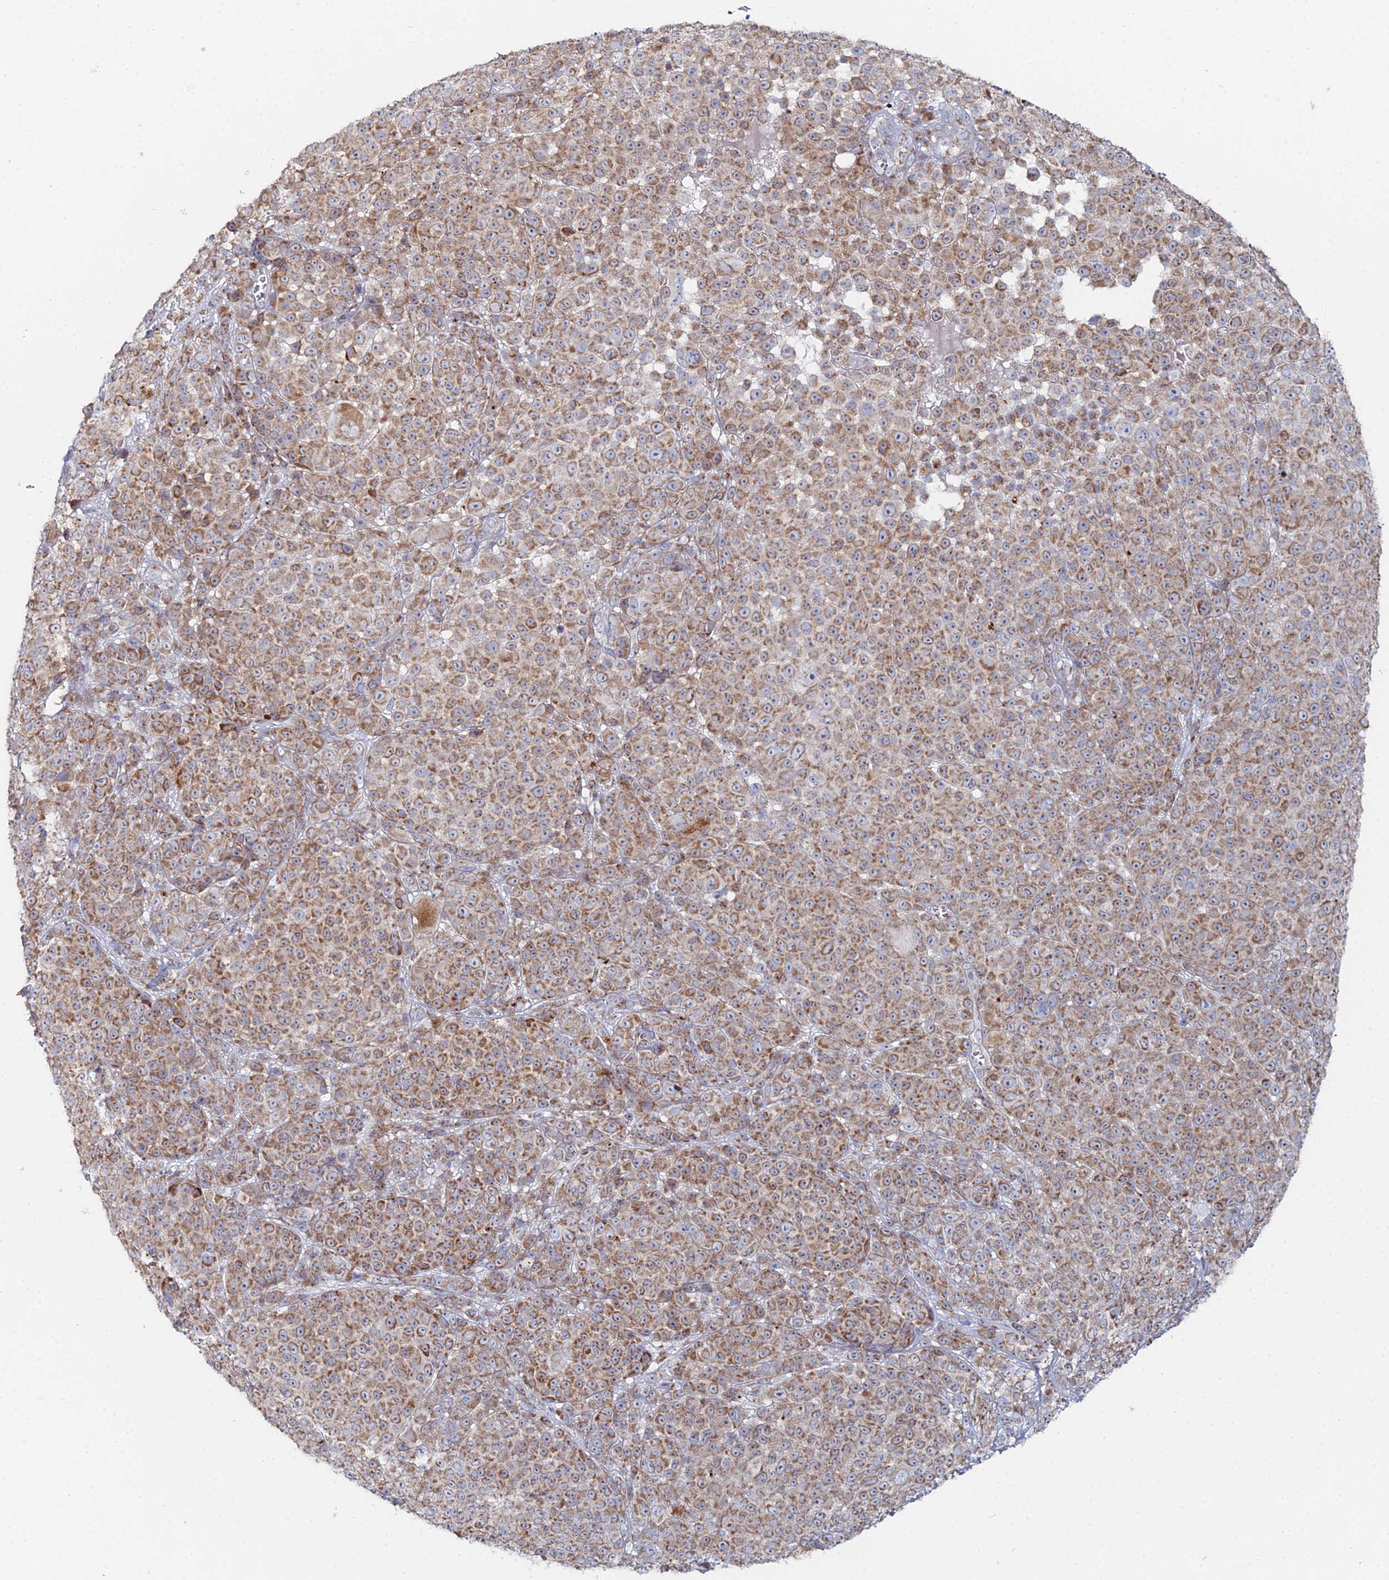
{"staining": {"intensity": "moderate", "quantity": ">75%", "location": "cytoplasmic/membranous"}, "tissue": "melanoma", "cell_type": "Tumor cells", "image_type": "cancer", "snomed": [{"axis": "morphology", "description": "Malignant melanoma, NOS"}, {"axis": "topography", "description": "Skin"}], "caption": "Protein staining by immunohistochemistry exhibits moderate cytoplasmic/membranous expression in about >75% of tumor cells in melanoma.", "gene": "MPC1", "patient": {"sex": "female", "age": 94}}